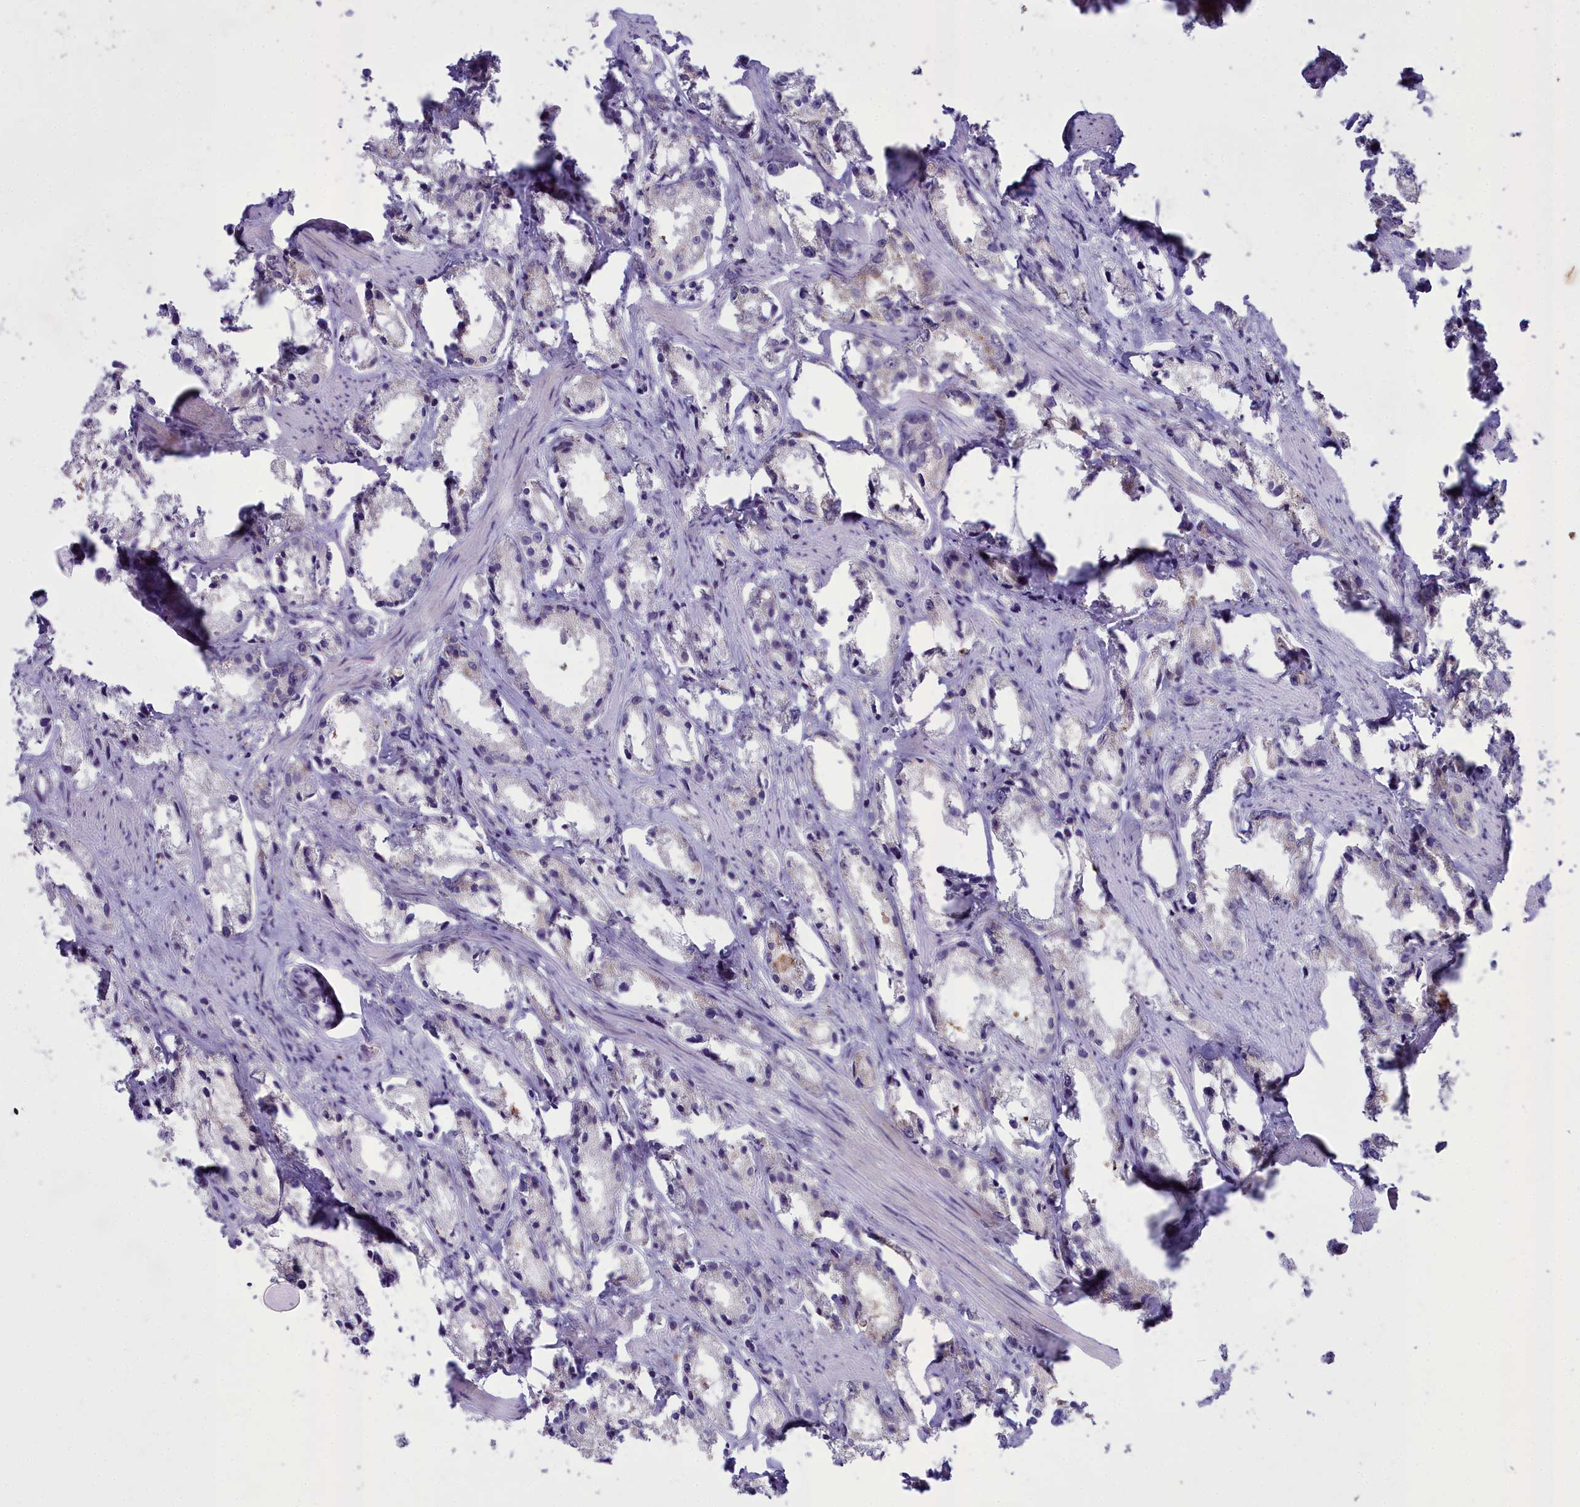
{"staining": {"intensity": "negative", "quantity": "none", "location": "none"}, "tissue": "prostate cancer", "cell_type": "Tumor cells", "image_type": "cancer", "snomed": [{"axis": "morphology", "description": "Adenocarcinoma, High grade"}, {"axis": "topography", "description": "Prostate"}], "caption": "DAB immunohistochemical staining of adenocarcinoma (high-grade) (prostate) demonstrates no significant expression in tumor cells.", "gene": "MIIP", "patient": {"sex": "male", "age": 66}}